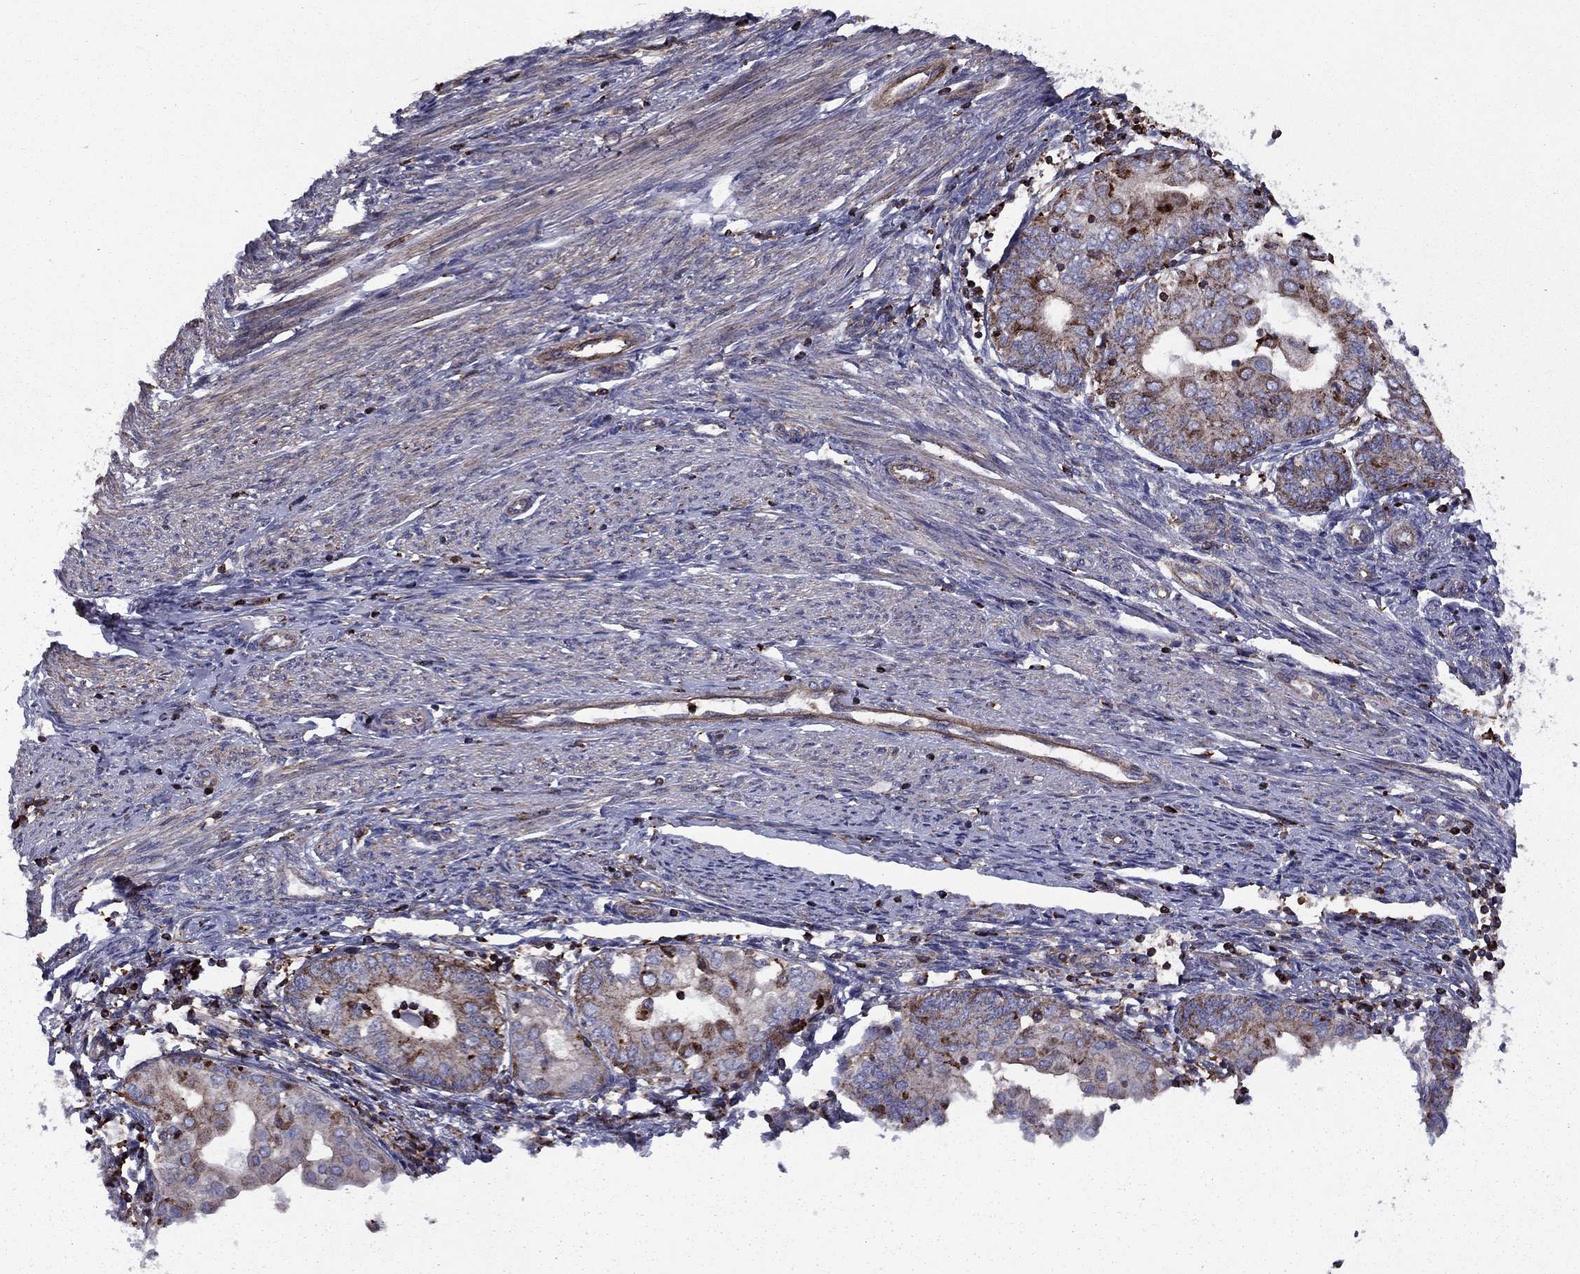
{"staining": {"intensity": "moderate", "quantity": "<25%", "location": "cytoplasmic/membranous"}, "tissue": "endometrial cancer", "cell_type": "Tumor cells", "image_type": "cancer", "snomed": [{"axis": "morphology", "description": "Adenocarcinoma, NOS"}, {"axis": "topography", "description": "Endometrium"}], "caption": "An immunohistochemistry photomicrograph of neoplastic tissue is shown. Protein staining in brown highlights moderate cytoplasmic/membranous positivity in adenocarcinoma (endometrial) within tumor cells. (DAB IHC with brightfield microscopy, high magnification).", "gene": "ALG6", "patient": {"sex": "female", "age": 68}}